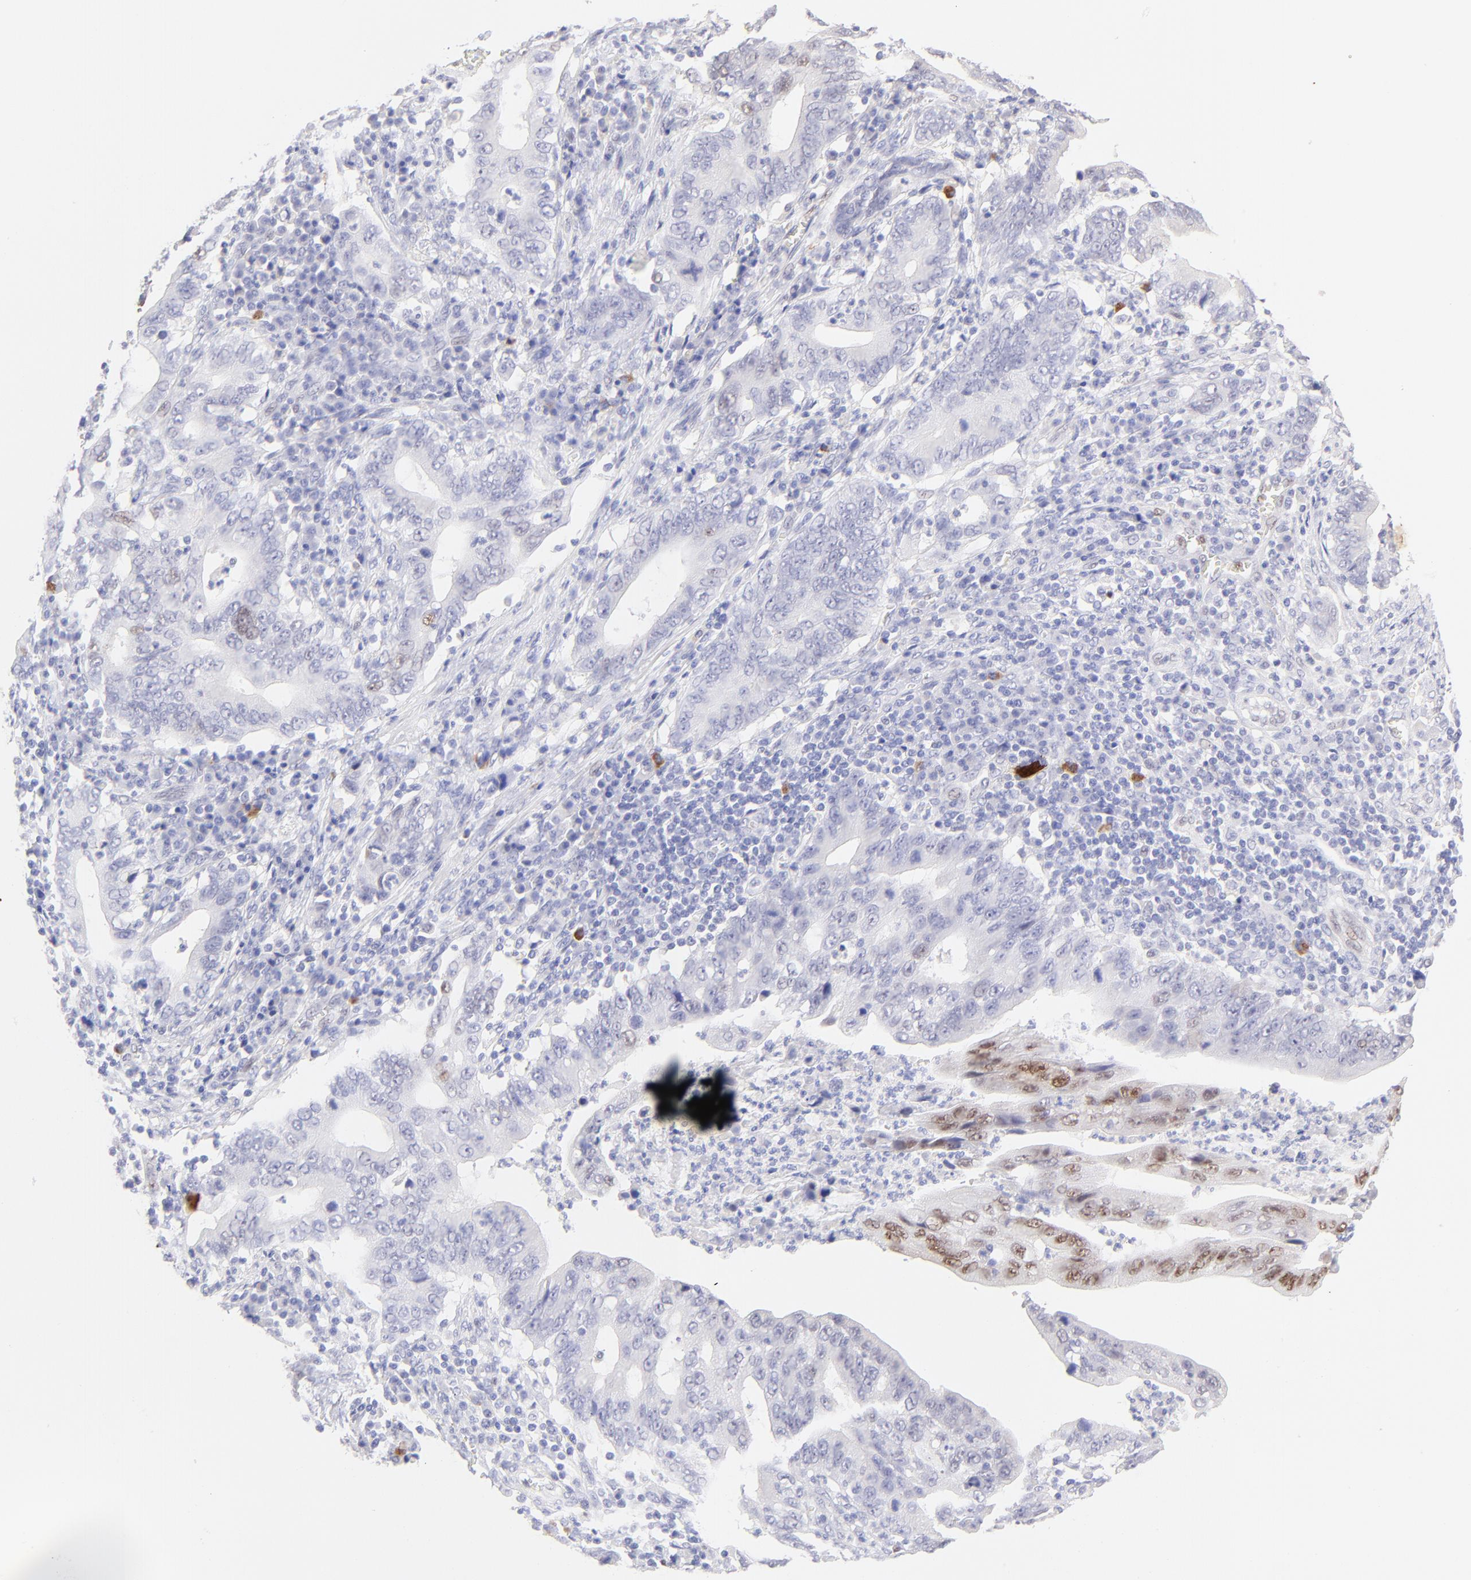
{"staining": {"intensity": "moderate", "quantity": "<25%", "location": "nuclear"}, "tissue": "stomach cancer", "cell_type": "Tumor cells", "image_type": "cancer", "snomed": [{"axis": "morphology", "description": "Adenocarcinoma, NOS"}, {"axis": "topography", "description": "Stomach, upper"}], "caption": "Protein expression analysis of human adenocarcinoma (stomach) reveals moderate nuclear staining in about <25% of tumor cells.", "gene": "KLF4", "patient": {"sex": "male", "age": 63}}